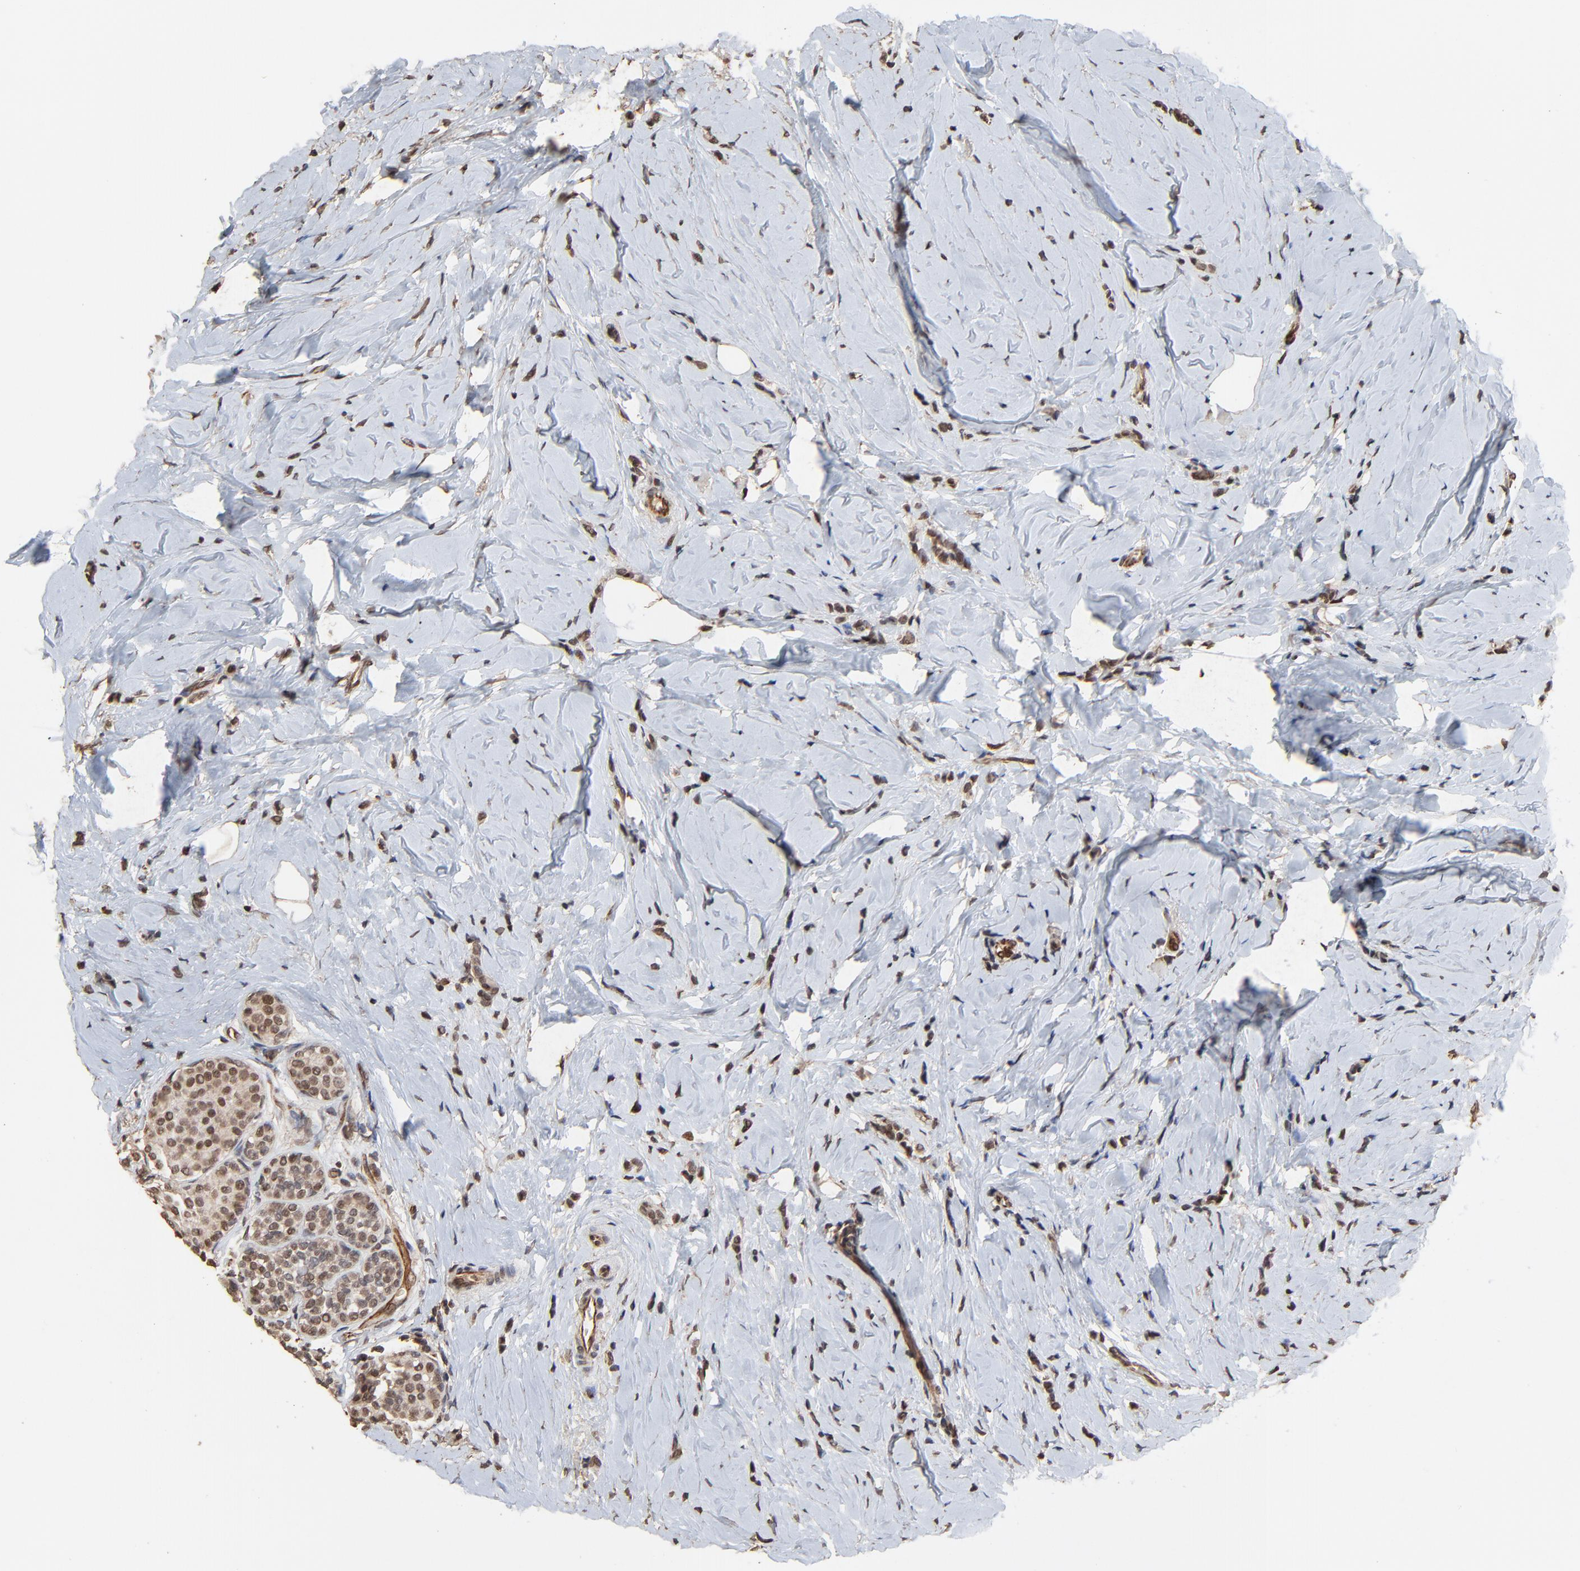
{"staining": {"intensity": "moderate", "quantity": ">75%", "location": "cytoplasmic/membranous,nuclear"}, "tissue": "breast cancer", "cell_type": "Tumor cells", "image_type": "cancer", "snomed": [{"axis": "morphology", "description": "Lobular carcinoma"}, {"axis": "topography", "description": "Breast"}], "caption": "The photomicrograph reveals immunohistochemical staining of breast lobular carcinoma. There is moderate cytoplasmic/membranous and nuclear positivity is seen in approximately >75% of tumor cells.", "gene": "FAM227A", "patient": {"sex": "female", "age": 64}}